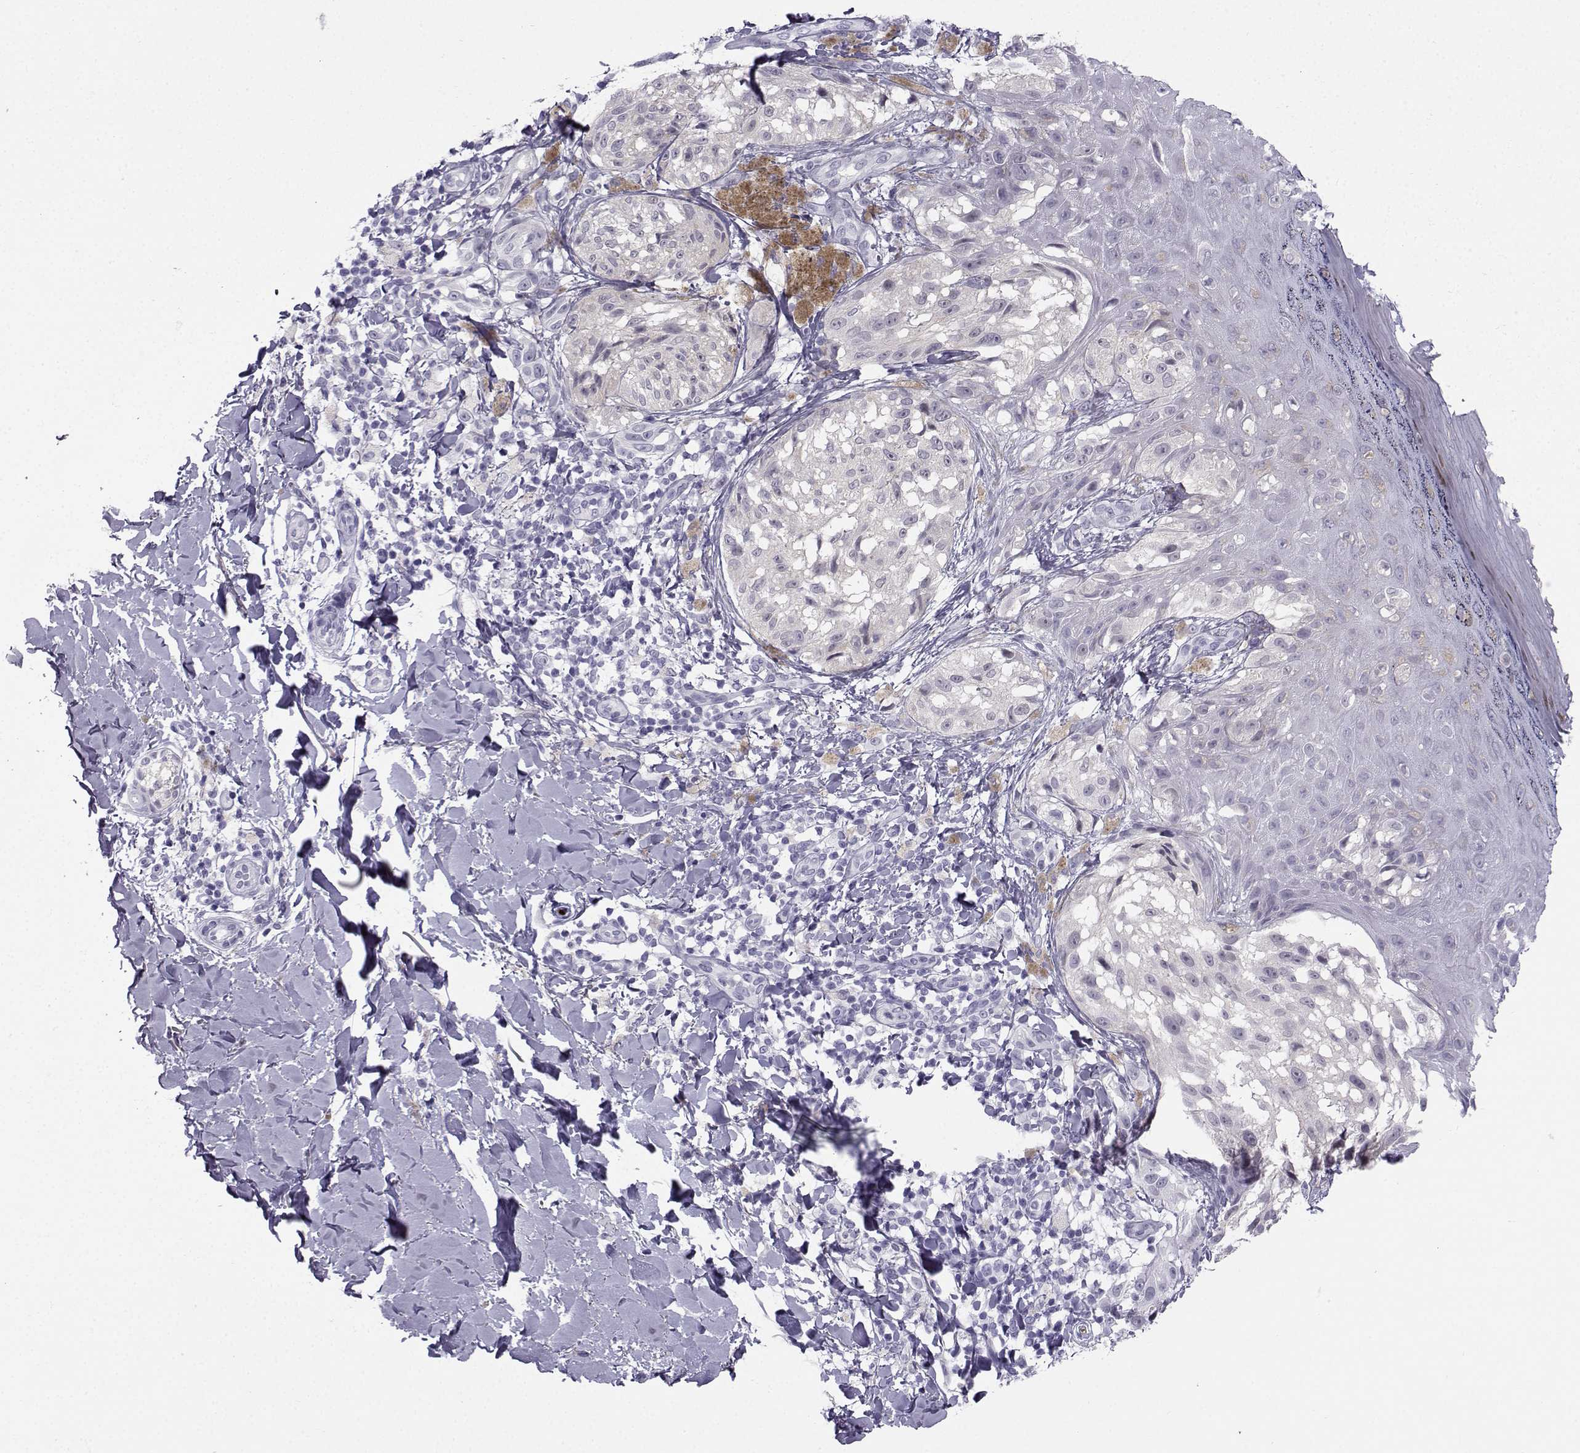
{"staining": {"intensity": "negative", "quantity": "none", "location": "none"}, "tissue": "melanoma", "cell_type": "Tumor cells", "image_type": "cancer", "snomed": [{"axis": "morphology", "description": "Malignant melanoma, NOS"}, {"axis": "topography", "description": "Skin"}], "caption": "There is no significant expression in tumor cells of malignant melanoma. (DAB (3,3'-diaminobenzidine) immunohistochemistry (IHC), high magnification).", "gene": "NEFL", "patient": {"sex": "male", "age": 36}}